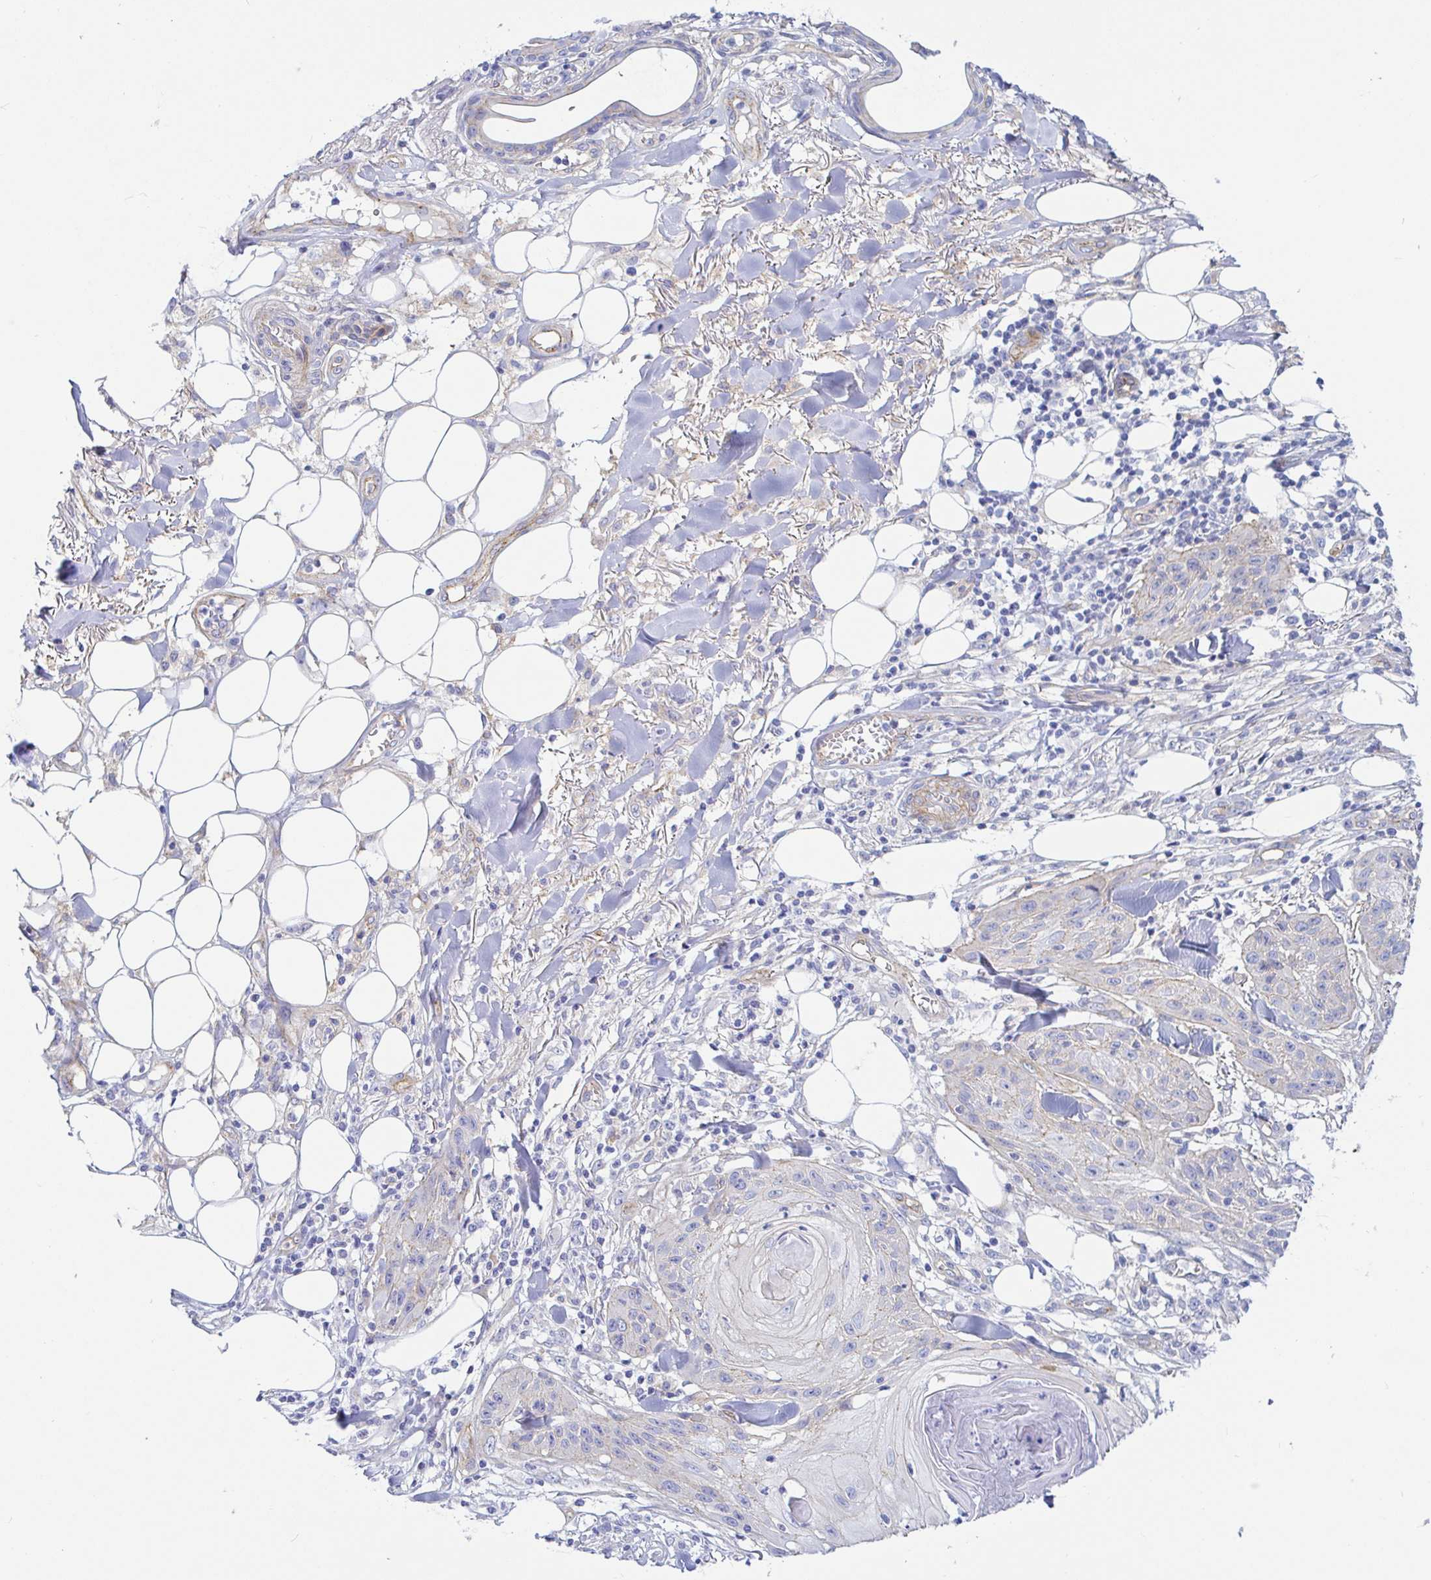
{"staining": {"intensity": "negative", "quantity": "none", "location": "none"}, "tissue": "skin cancer", "cell_type": "Tumor cells", "image_type": "cancer", "snomed": [{"axis": "morphology", "description": "Squamous cell carcinoma, NOS"}, {"axis": "topography", "description": "Skin"}], "caption": "The histopathology image exhibits no significant staining in tumor cells of skin squamous cell carcinoma.", "gene": "ARL4D", "patient": {"sex": "female", "age": 88}}